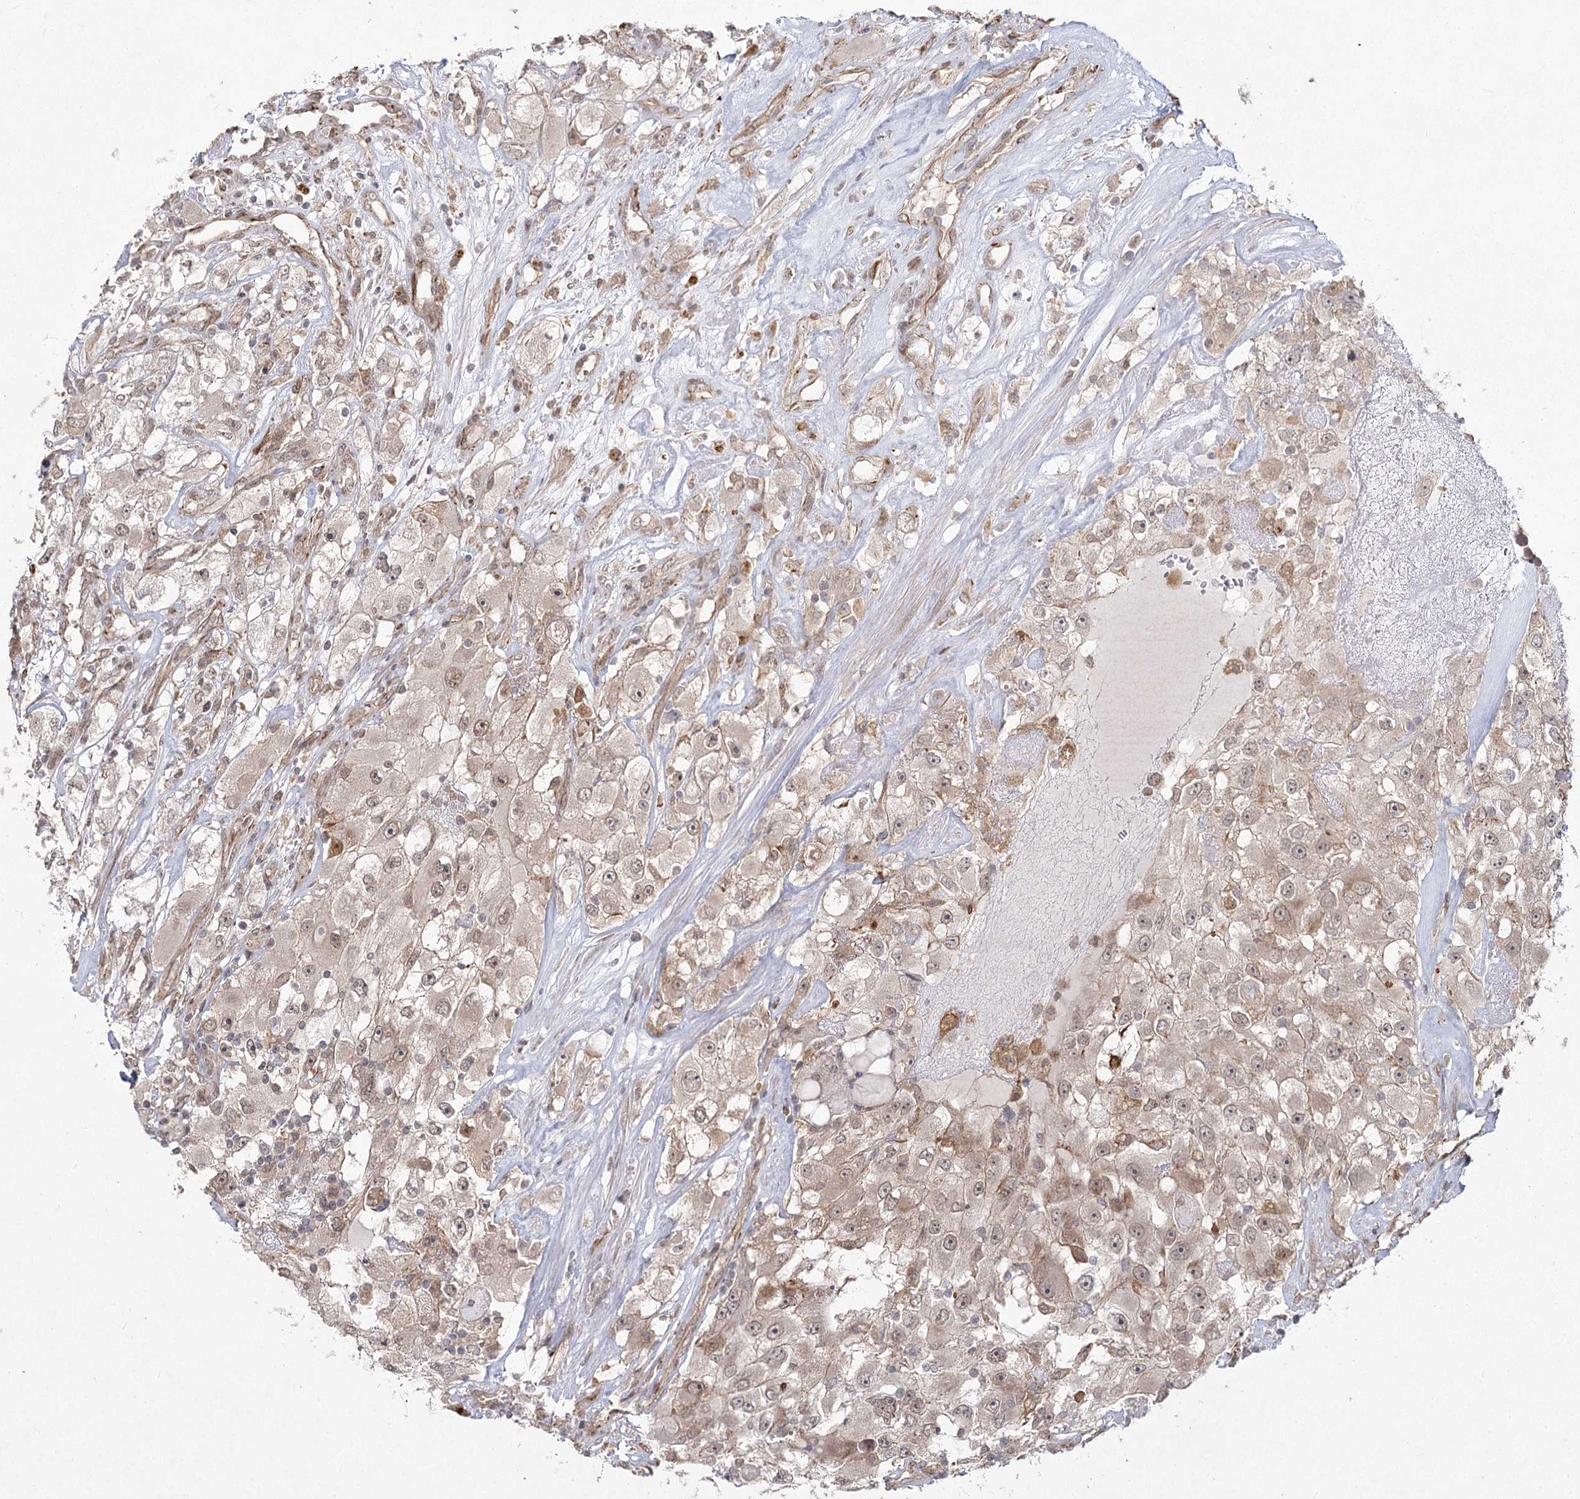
{"staining": {"intensity": "weak", "quantity": ">75%", "location": "cytoplasmic/membranous"}, "tissue": "renal cancer", "cell_type": "Tumor cells", "image_type": "cancer", "snomed": [{"axis": "morphology", "description": "Adenocarcinoma, NOS"}, {"axis": "topography", "description": "Kidney"}], "caption": "Renal cancer stained for a protein displays weak cytoplasmic/membranous positivity in tumor cells.", "gene": "AP2M1", "patient": {"sex": "female", "age": 52}}